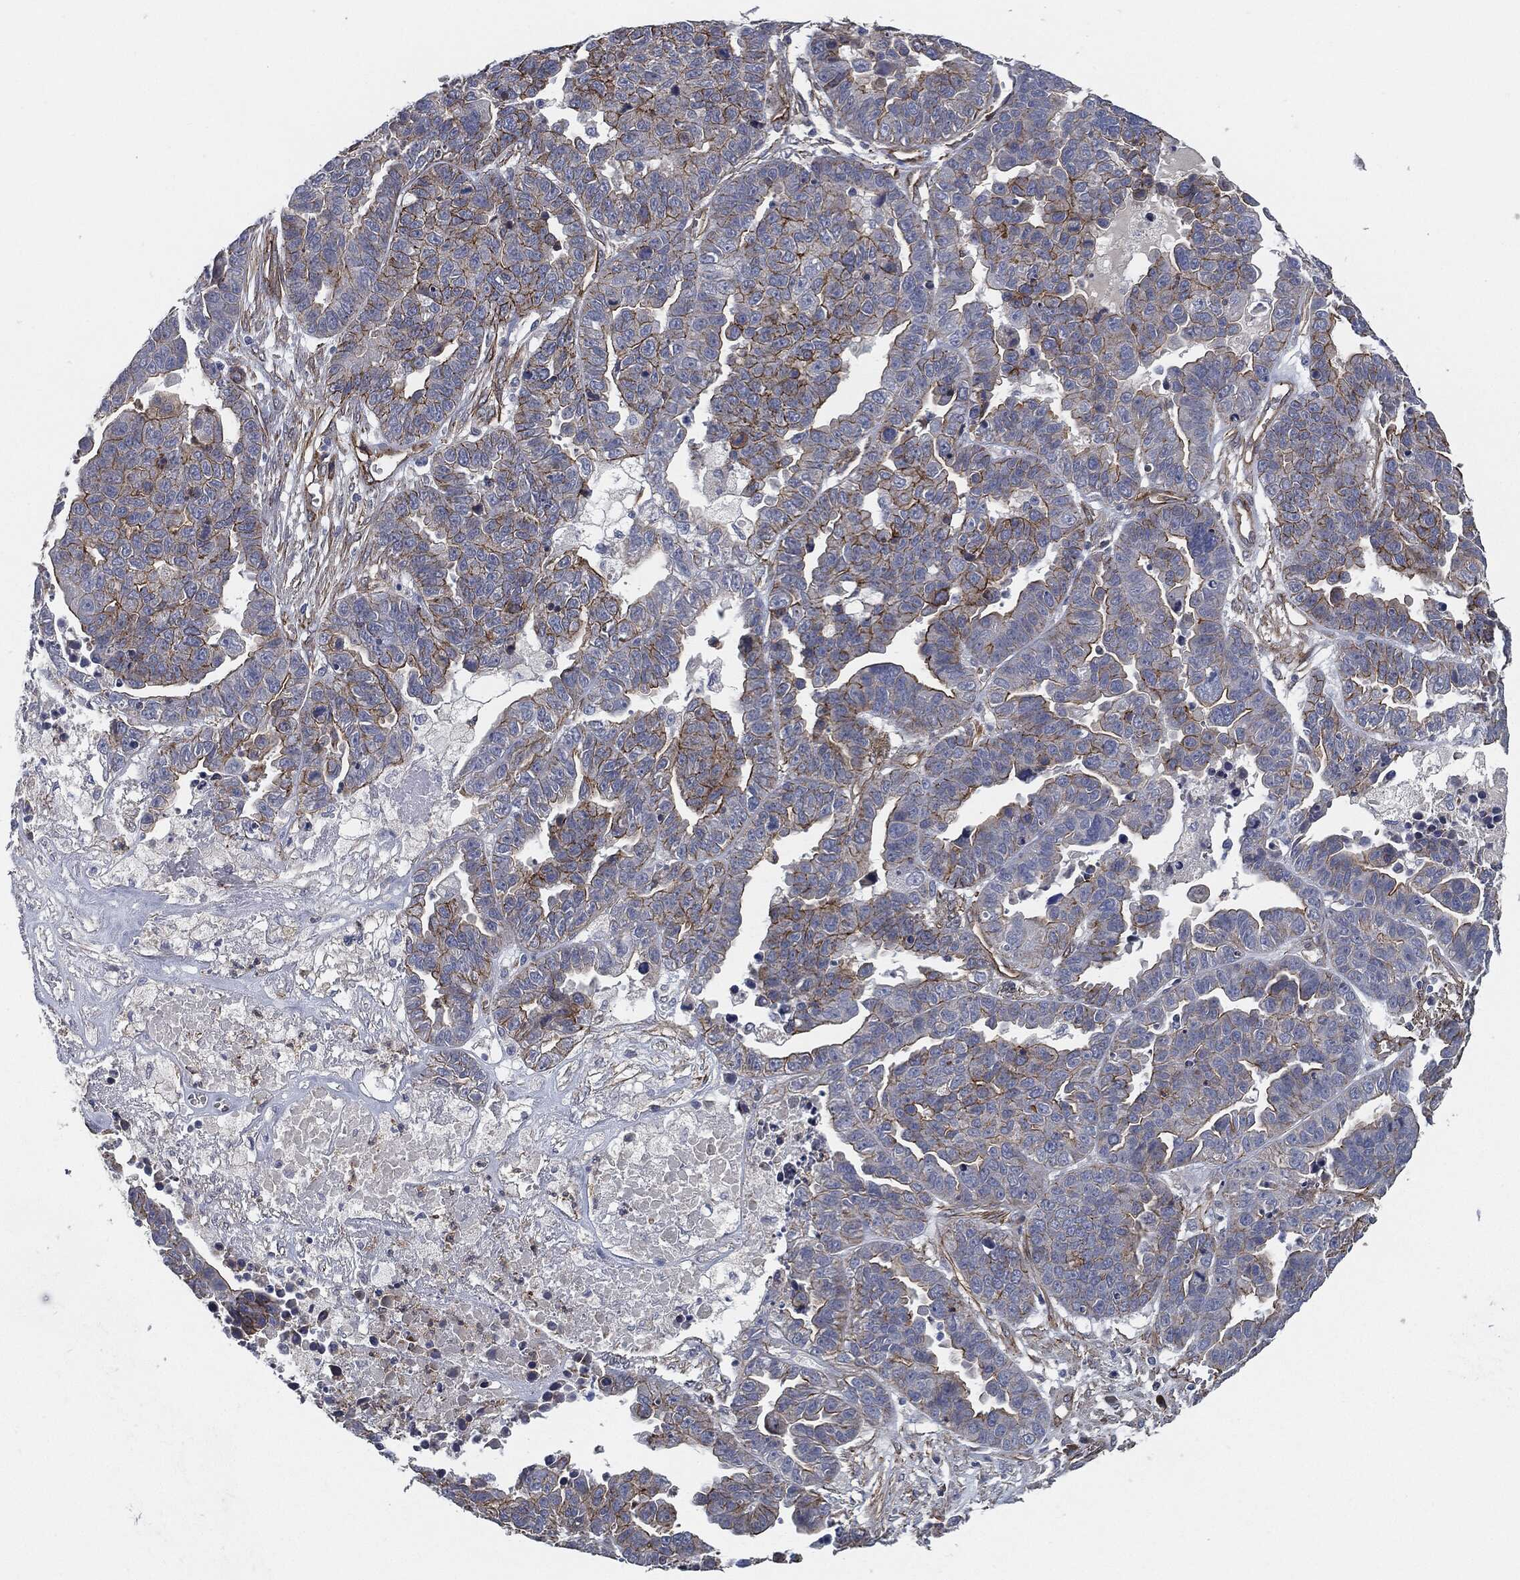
{"staining": {"intensity": "strong", "quantity": "<25%", "location": "cytoplasmic/membranous"}, "tissue": "ovarian cancer", "cell_type": "Tumor cells", "image_type": "cancer", "snomed": [{"axis": "morphology", "description": "Cystadenocarcinoma, serous, NOS"}, {"axis": "topography", "description": "Ovary"}], "caption": "Protein expression analysis of human ovarian serous cystadenocarcinoma reveals strong cytoplasmic/membranous expression in about <25% of tumor cells.", "gene": "SVIL", "patient": {"sex": "female", "age": 87}}